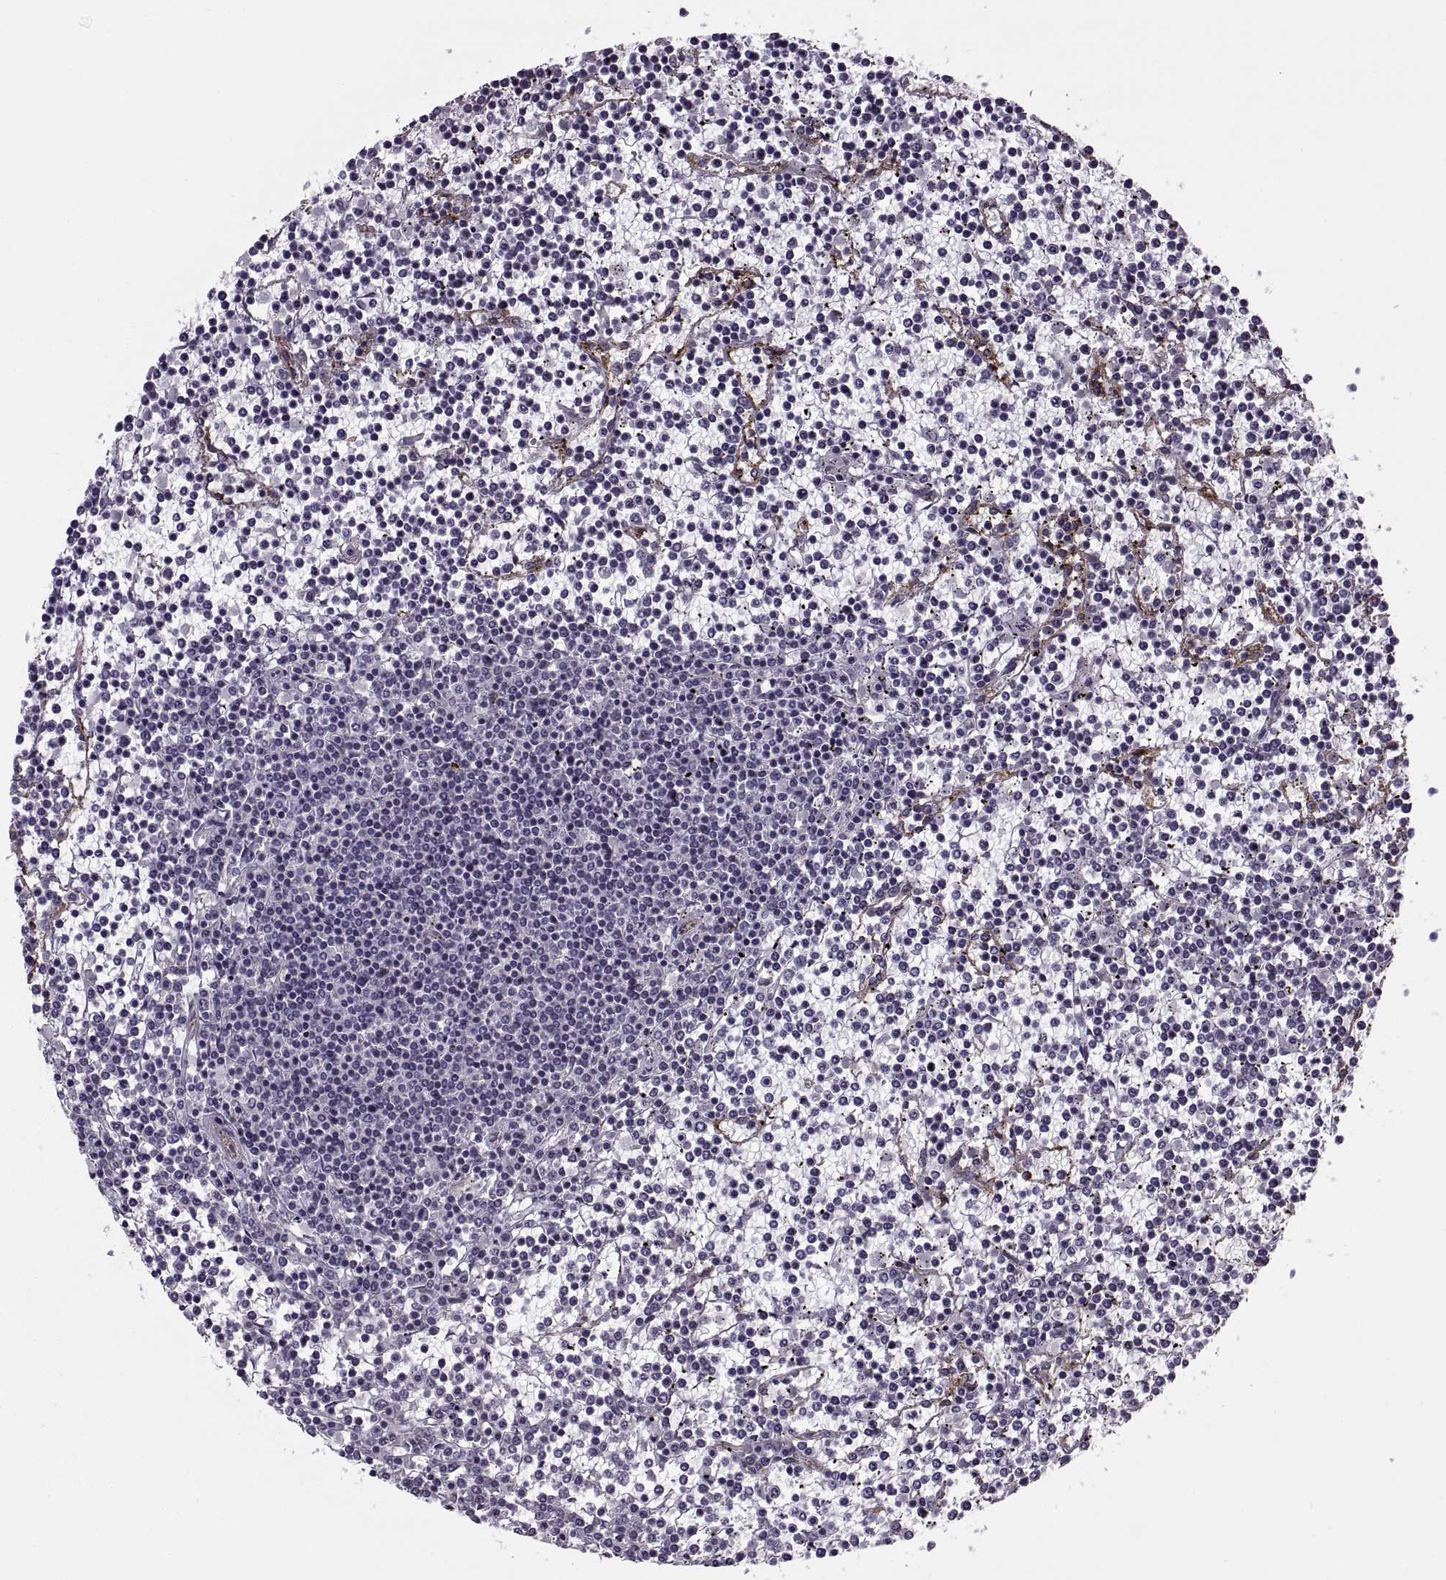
{"staining": {"intensity": "negative", "quantity": "none", "location": "none"}, "tissue": "lymphoma", "cell_type": "Tumor cells", "image_type": "cancer", "snomed": [{"axis": "morphology", "description": "Malignant lymphoma, non-Hodgkin's type, Low grade"}, {"axis": "topography", "description": "Spleen"}], "caption": "Immunohistochemistry micrograph of neoplastic tissue: human malignant lymphoma, non-Hodgkin's type (low-grade) stained with DAB displays no significant protein expression in tumor cells.", "gene": "RALB", "patient": {"sex": "female", "age": 19}}